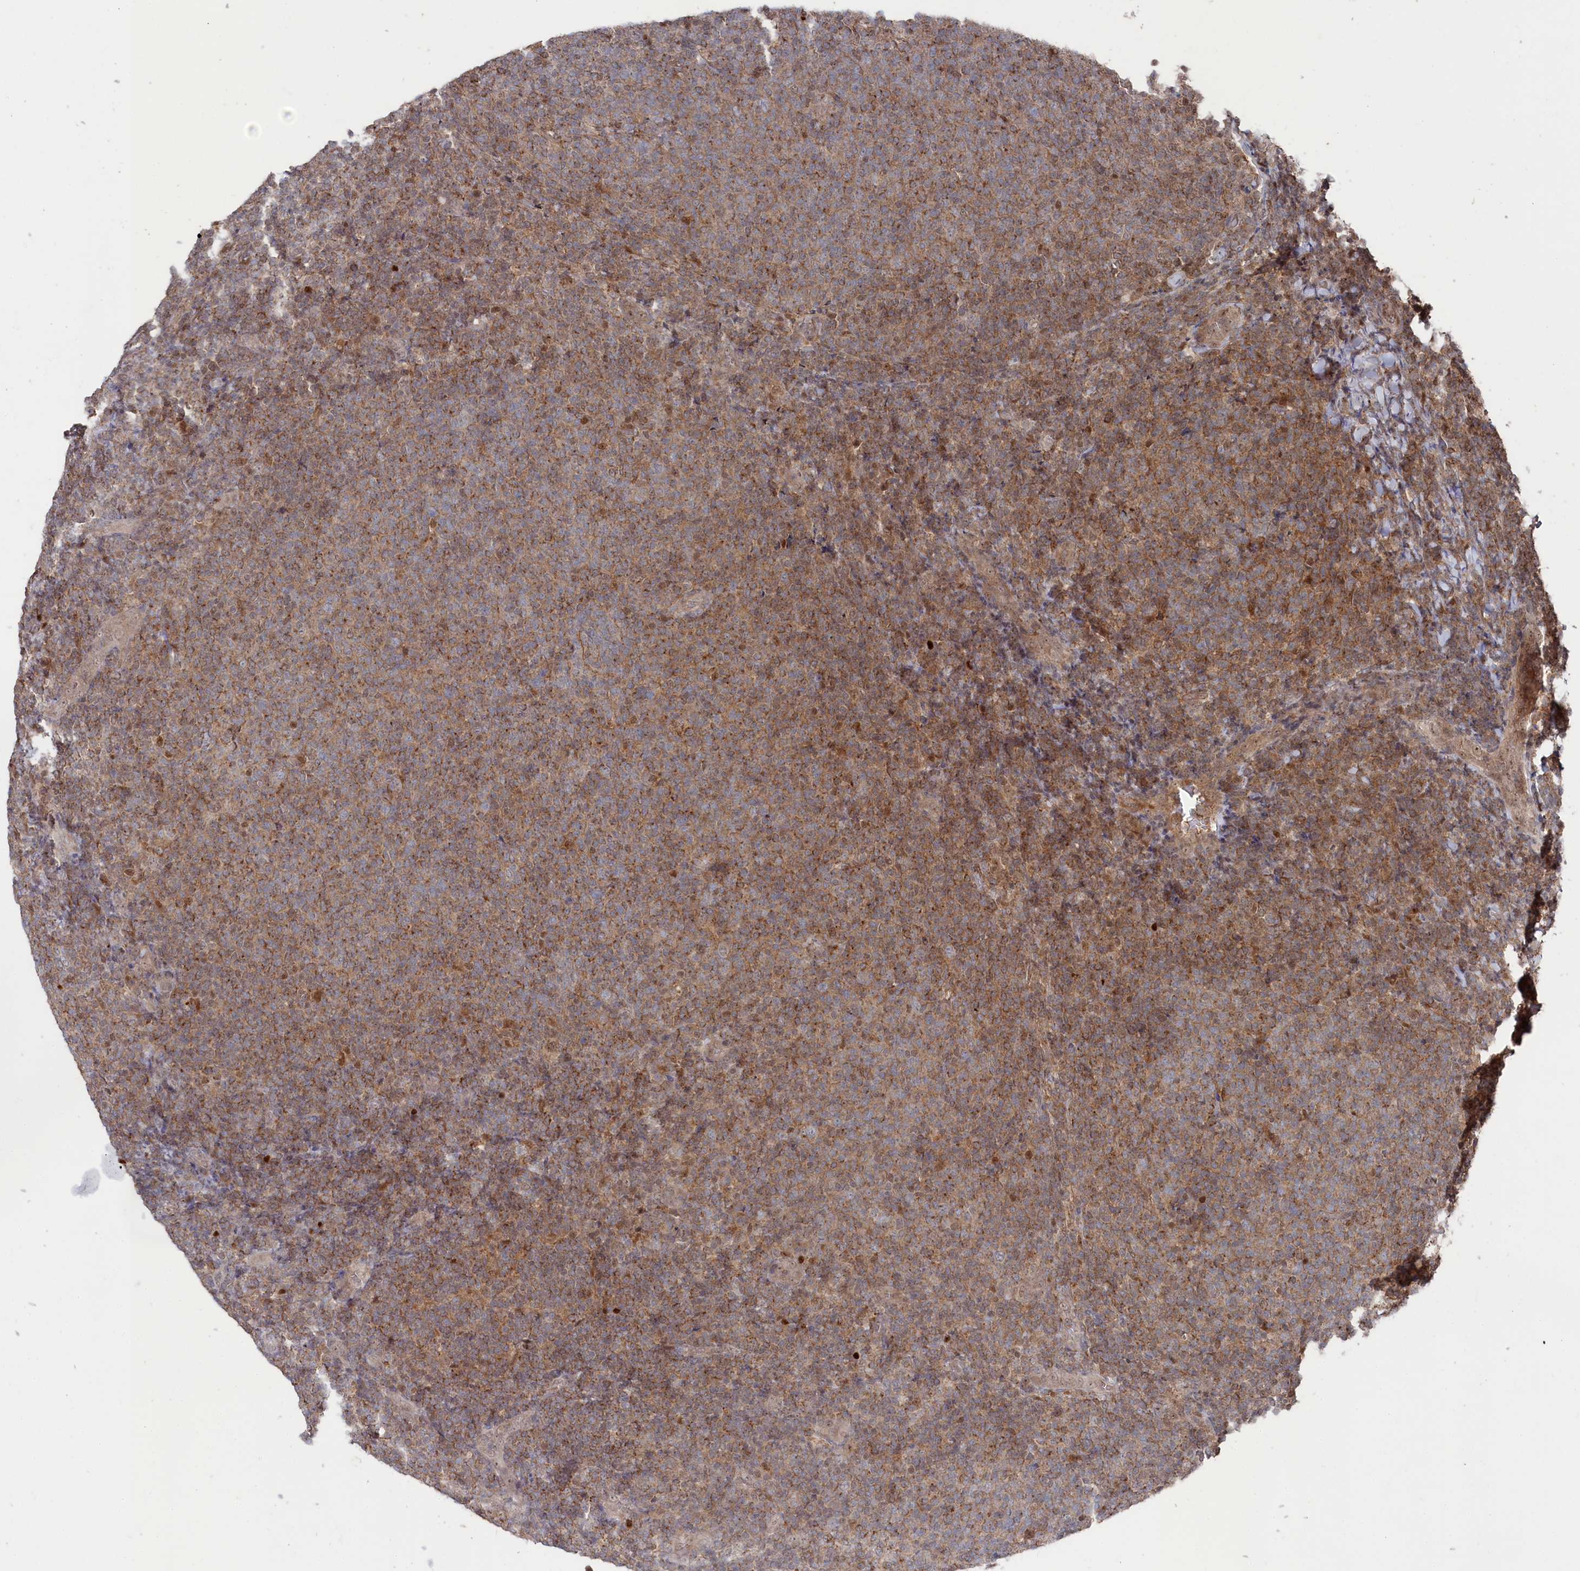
{"staining": {"intensity": "moderate", "quantity": ">75%", "location": "cytoplasmic/membranous"}, "tissue": "lymphoma", "cell_type": "Tumor cells", "image_type": "cancer", "snomed": [{"axis": "morphology", "description": "Malignant lymphoma, non-Hodgkin's type, Low grade"}, {"axis": "topography", "description": "Lymph node"}], "caption": "Lymphoma was stained to show a protein in brown. There is medium levels of moderate cytoplasmic/membranous expression in approximately >75% of tumor cells.", "gene": "BORCS7", "patient": {"sex": "male", "age": 66}}